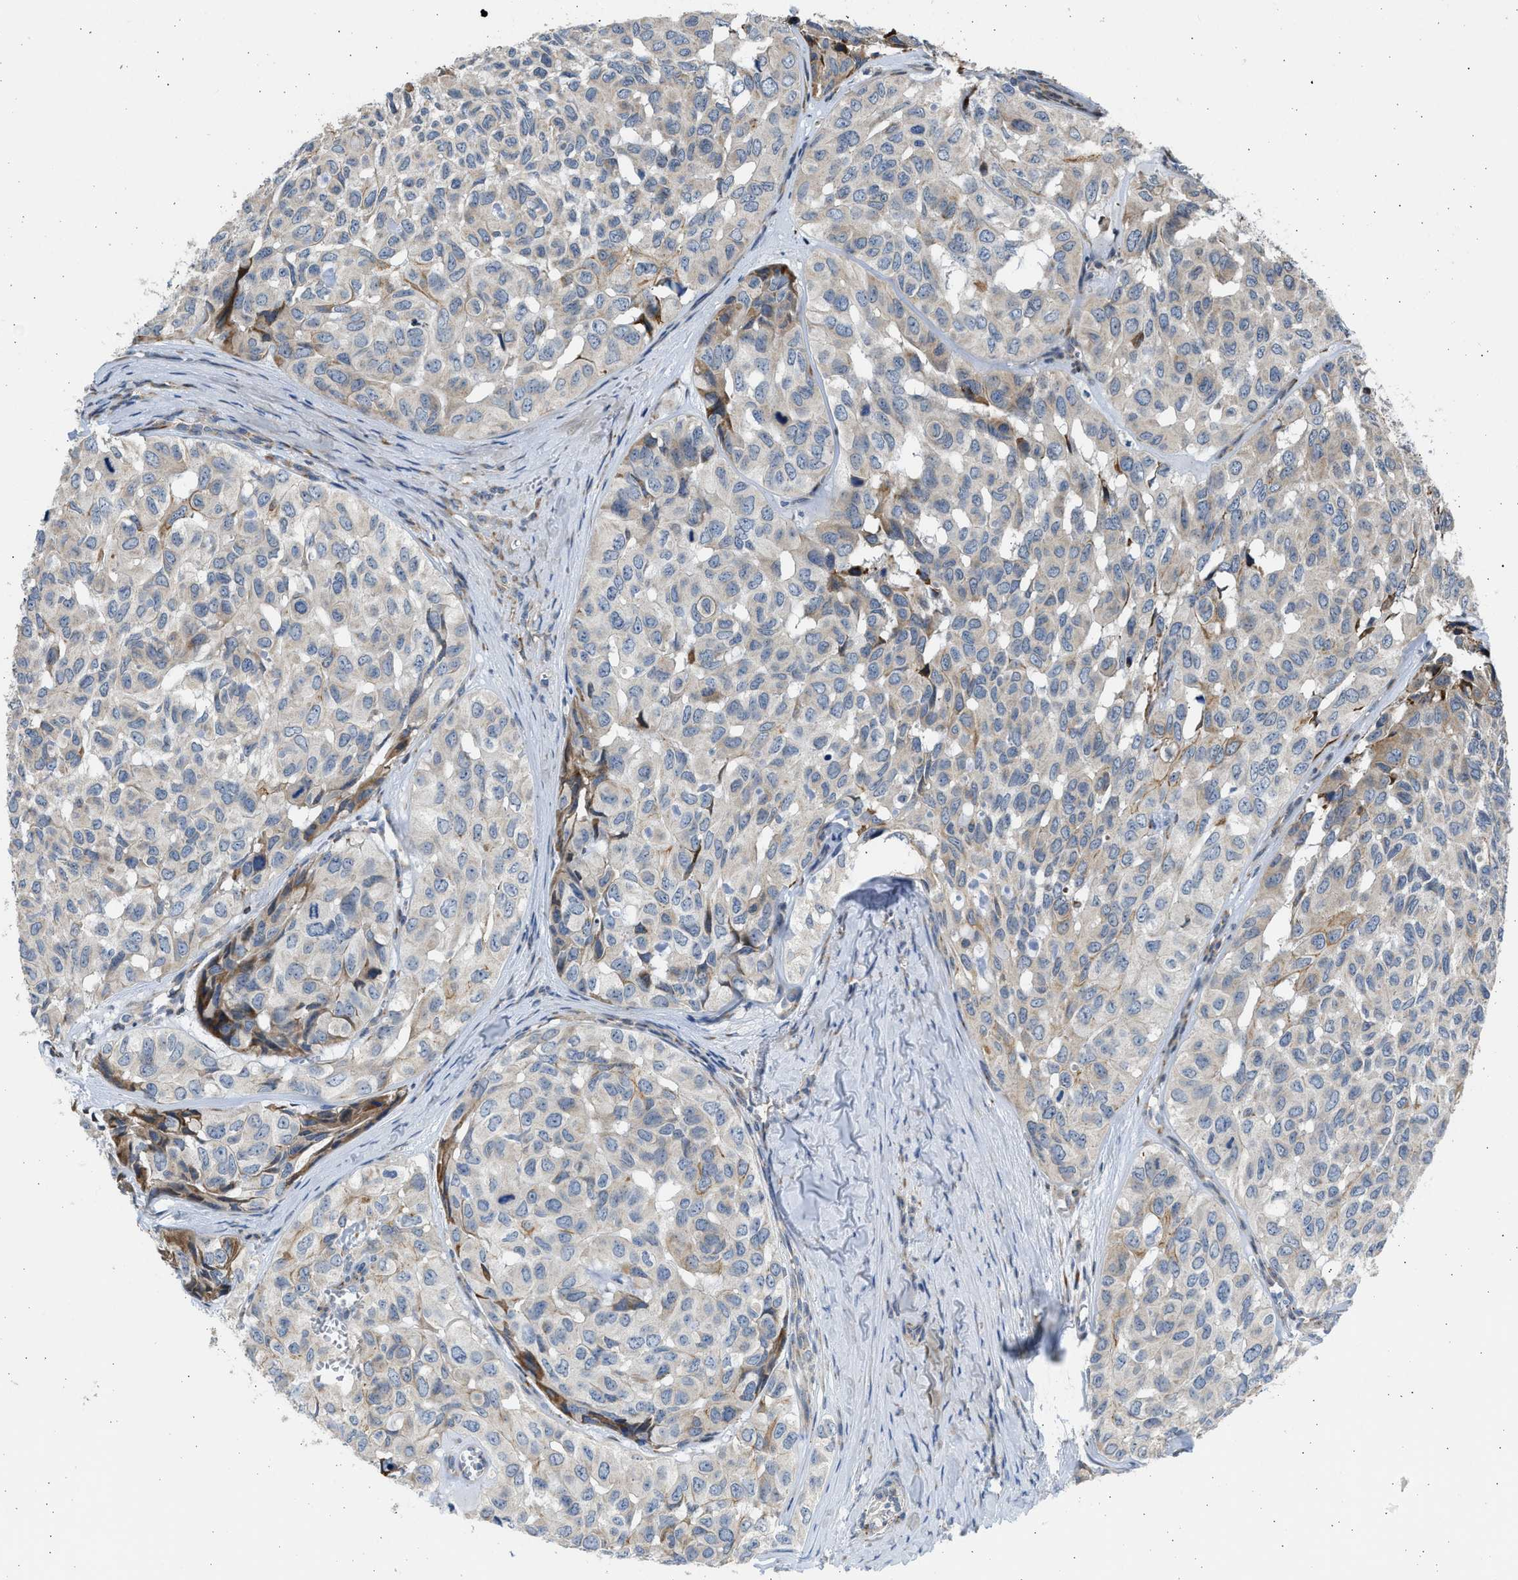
{"staining": {"intensity": "moderate", "quantity": "<25%", "location": "cytoplasmic/membranous"}, "tissue": "head and neck cancer", "cell_type": "Tumor cells", "image_type": "cancer", "snomed": [{"axis": "morphology", "description": "Adenocarcinoma, NOS"}, {"axis": "topography", "description": "Salivary gland, NOS"}, {"axis": "topography", "description": "Head-Neck"}], "caption": "A brown stain labels moderate cytoplasmic/membranous expression of a protein in human adenocarcinoma (head and neck) tumor cells.", "gene": "PLD2", "patient": {"sex": "female", "age": 76}}